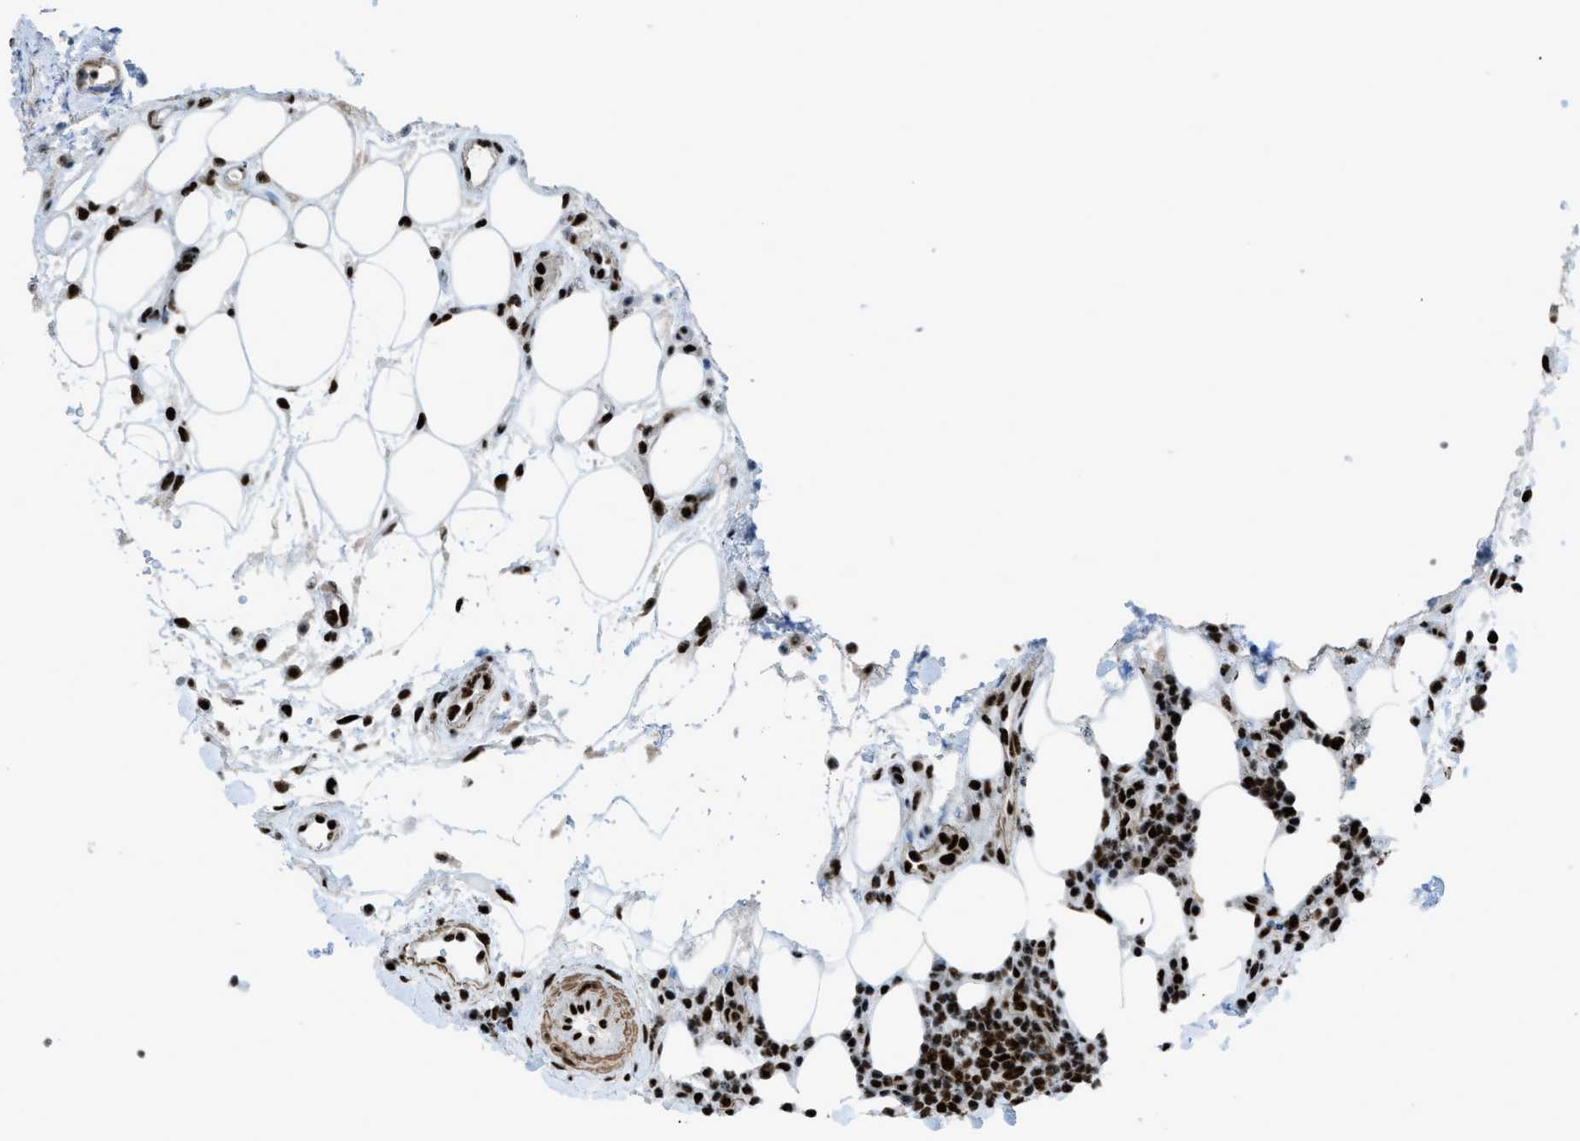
{"staining": {"intensity": "strong", "quantity": ">75%", "location": "nuclear"}, "tissue": "lymphoma", "cell_type": "Tumor cells", "image_type": "cancer", "snomed": [{"axis": "morphology", "description": "Malignant lymphoma, non-Hodgkin's type, High grade"}, {"axis": "topography", "description": "Lymph node"}], "caption": "Tumor cells show strong nuclear expression in about >75% of cells in lymphoma. Using DAB (brown) and hematoxylin (blue) stains, captured at high magnification using brightfield microscopy.", "gene": "ZNF207", "patient": {"sex": "female", "age": 76}}